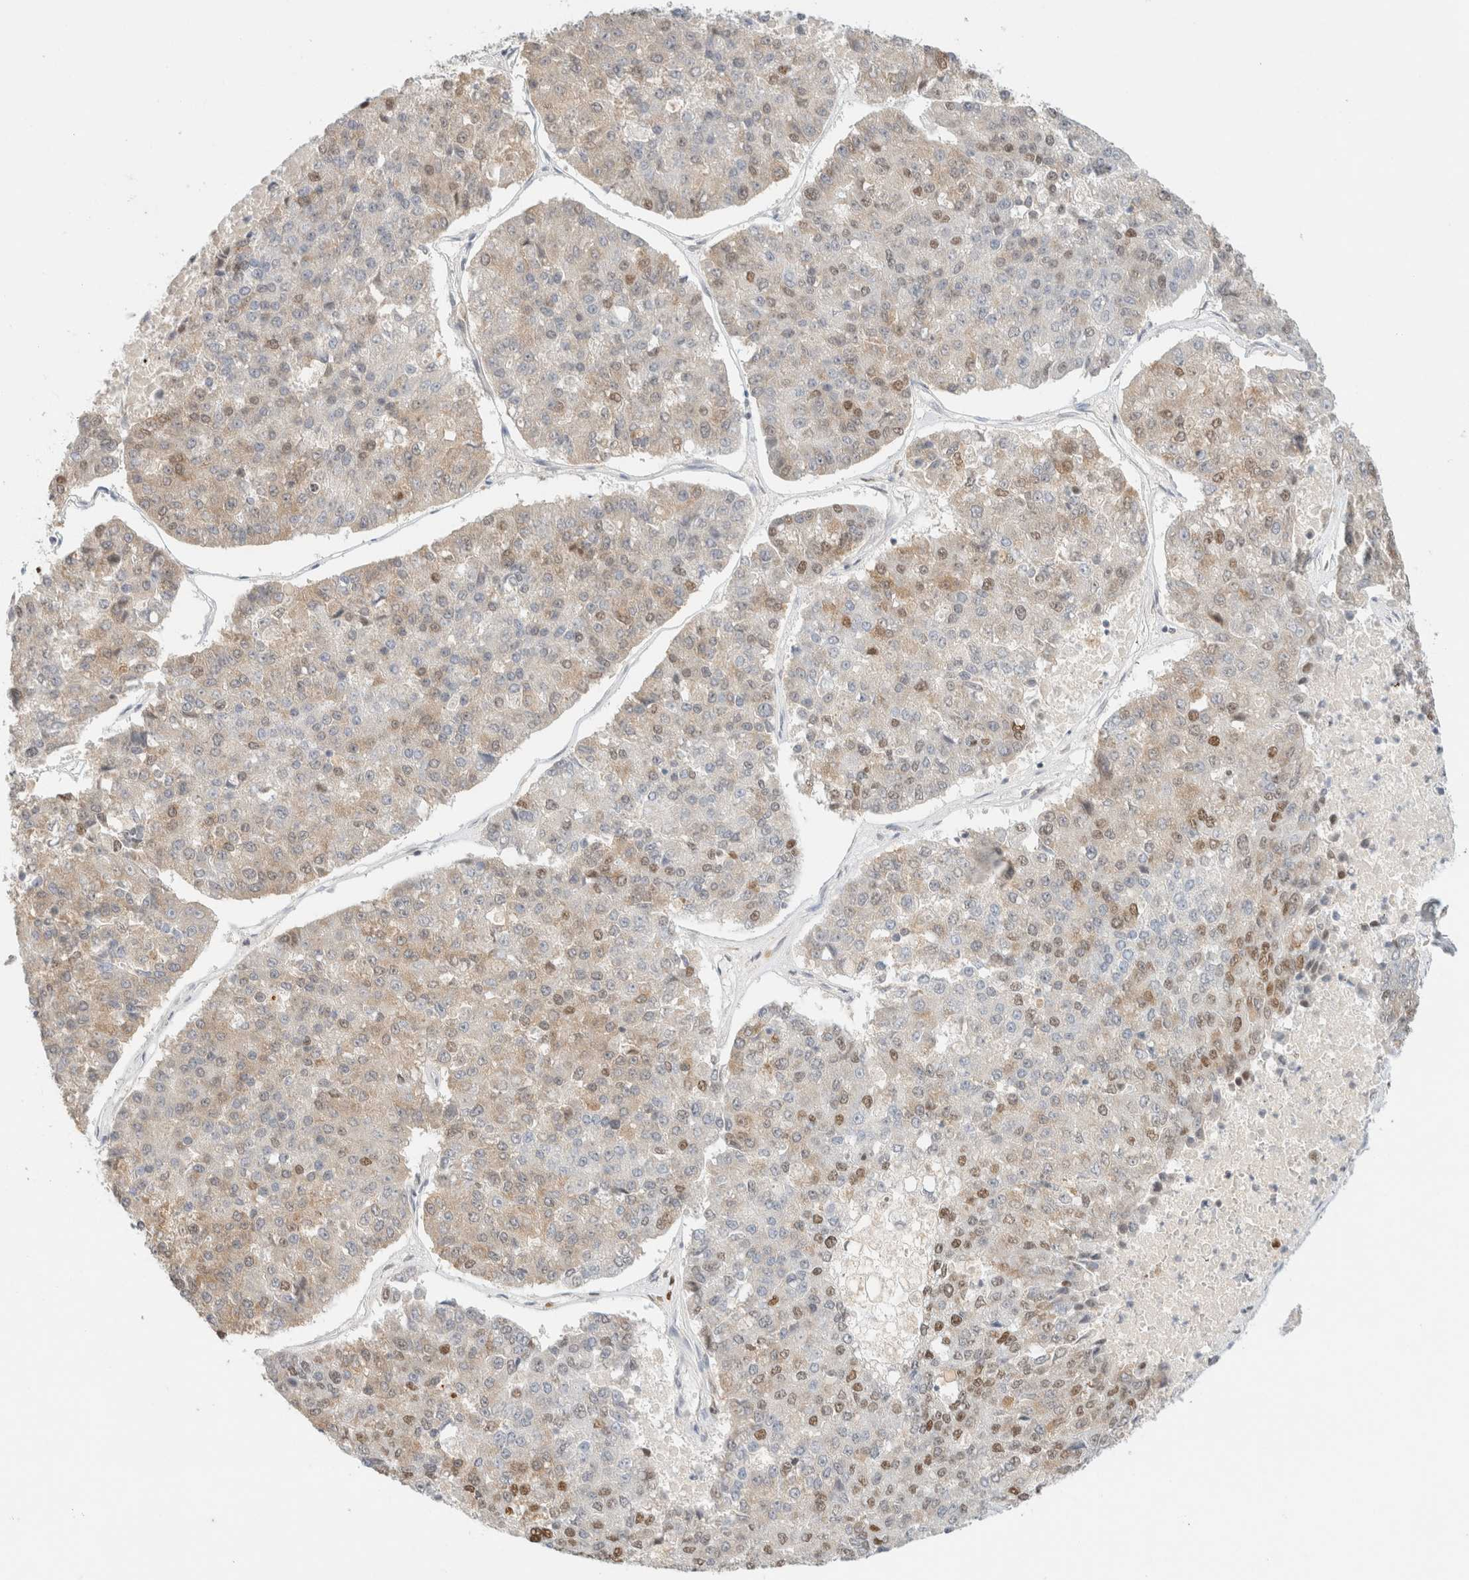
{"staining": {"intensity": "moderate", "quantity": "25%-75%", "location": "cytoplasmic/membranous,nuclear"}, "tissue": "pancreatic cancer", "cell_type": "Tumor cells", "image_type": "cancer", "snomed": [{"axis": "morphology", "description": "Adenocarcinoma, NOS"}, {"axis": "topography", "description": "Pancreas"}], "caption": "Immunohistochemistry (IHC) histopathology image of human adenocarcinoma (pancreatic) stained for a protein (brown), which demonstrates medium levels of moderate cytoplasmic/membranous and nuclear expression in approximately 25%-75% of tumor cells.", "gene": "DDB2", "patient": {"sex": "male", "age": 50}}